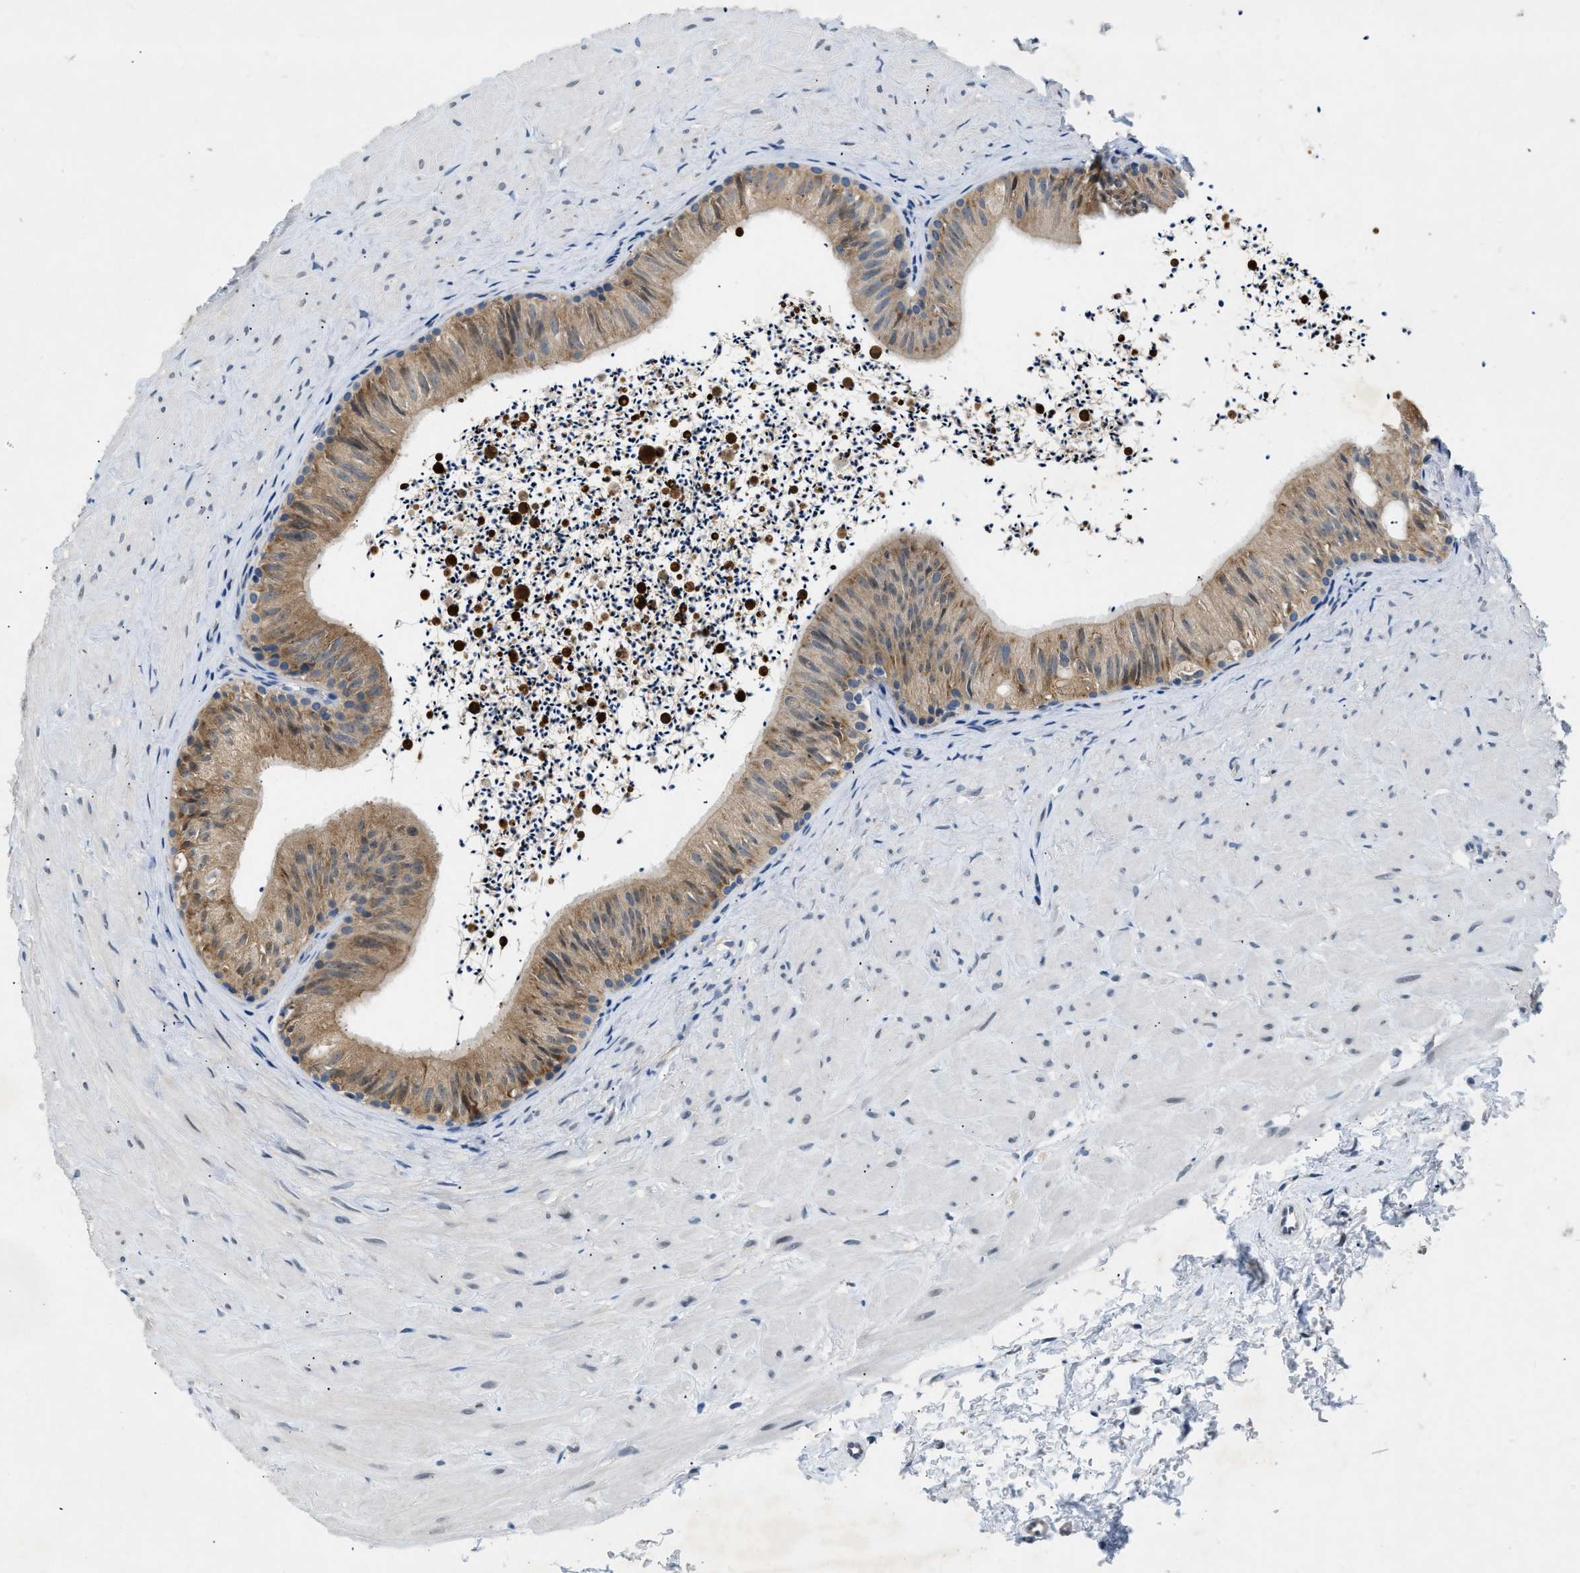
{"staining": {"intensity": "moderate", "quantity": ">75%", "location": "cytoplasmic/membranous"}, "tissue": "epididymis", "cell_type": "Glandular cells", "image_type": "normal", "snomed": [{"axis": "morphology", "description": "Normal tissue, NOS"}, {"axis": "topography", "description": "Epididymis"}], "caption": "An immunohistochemistry photomicrograph of benign tissue is shown. Protein staining in brown labels moderate cytoplasmic/membranous positivity in epididymis within glandular cells.", "gene": "TOMM34", "patient": {"sex": "male", "age": 56}}